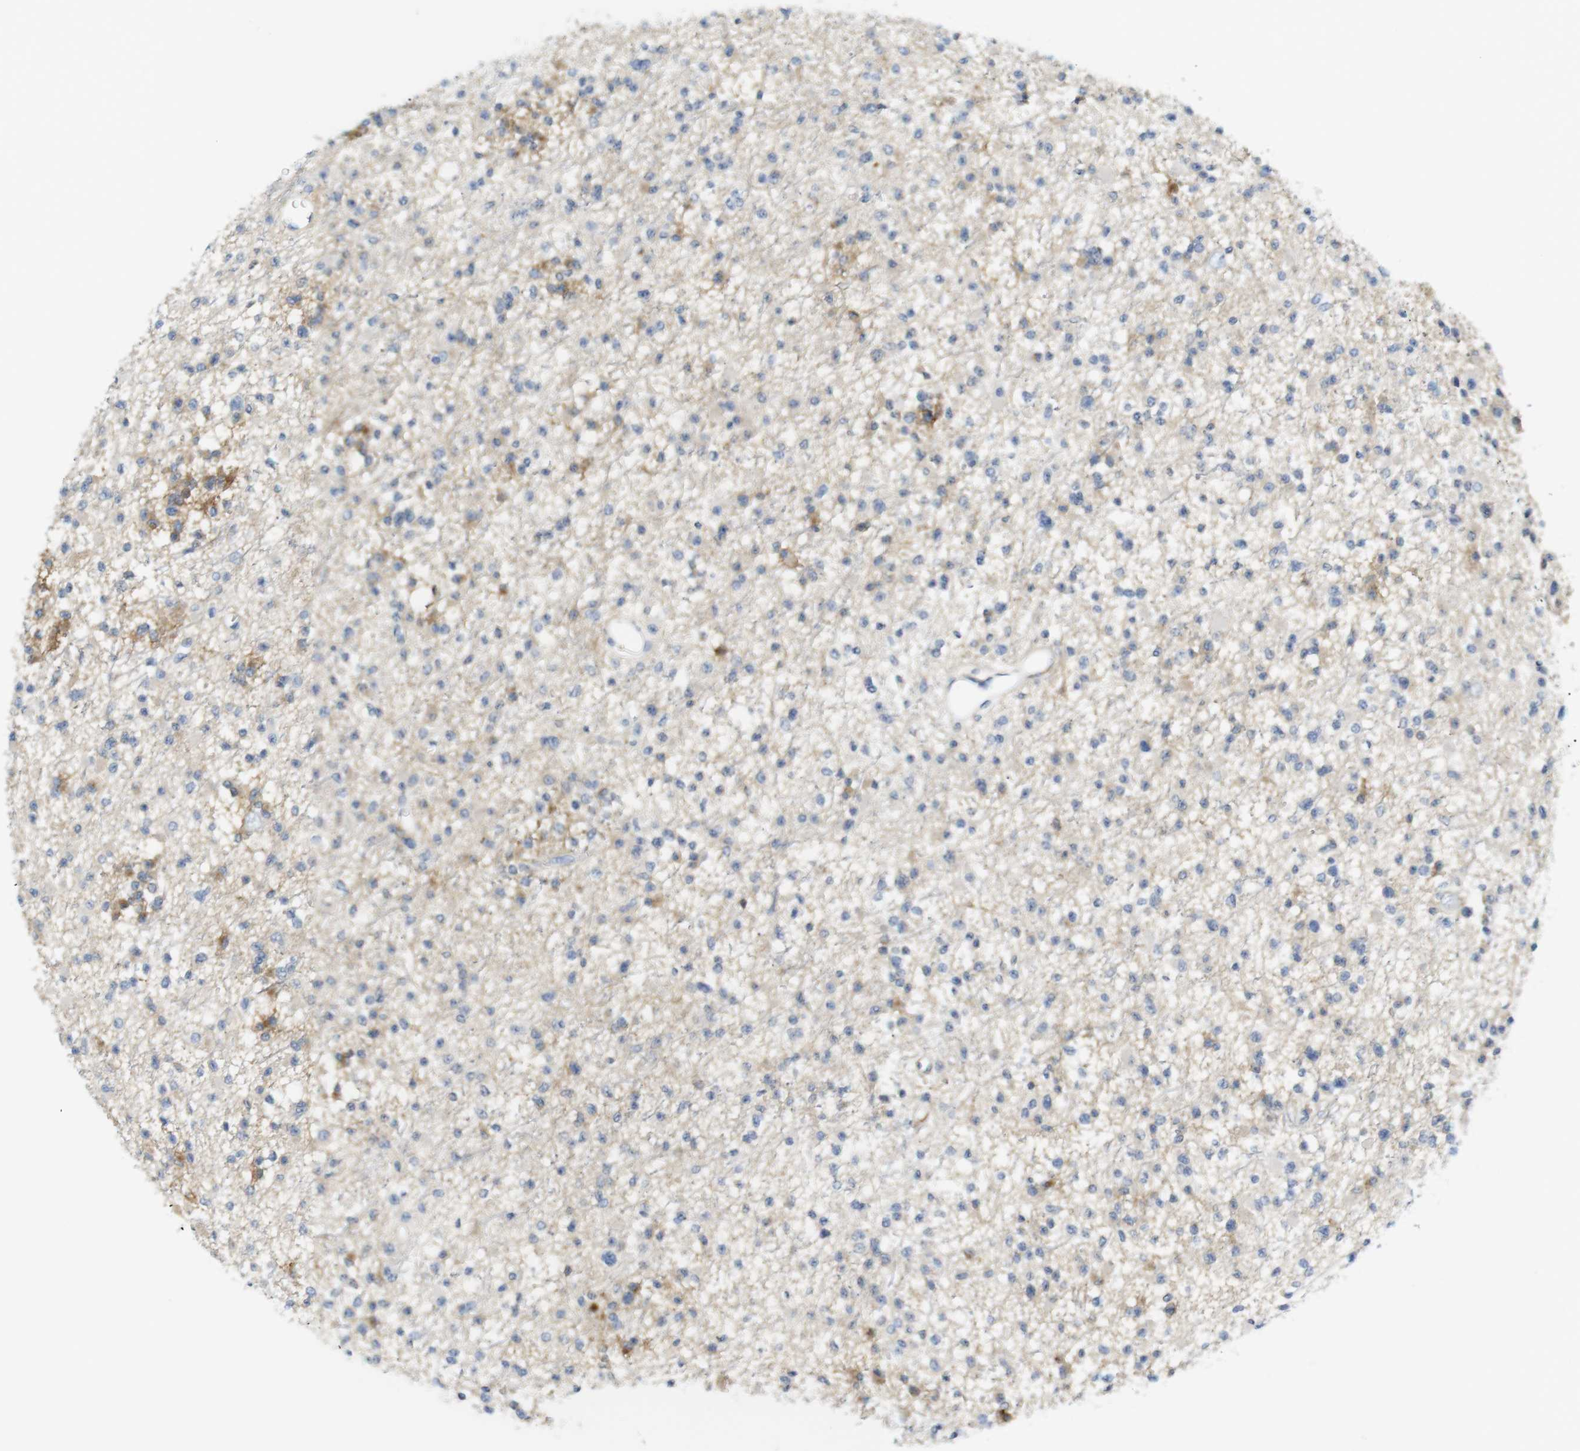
{"staining": {"intensity": "moderate", "quantity": "<25%", "location": "cytoplasmic/membranous"}, "tissue": "glioma", "cell_type": "Tumor cells", "image_type": "cancer", "snomed": [{"axis": "morphology", "description": "Glioma, malignant, Low grade"}, {"axis": "topography", "description": "Brain"}], "caption": "Immunohistochemical staining of human glioma reveals low levels of moderate cytoplasmic/membranous positivity in approximately <25% of tumor cells. The staining was performed using DAB, with brown indicating positive protein expression. Nuclei are stained blue with hematoxylin.", "gene": "F2R", "patient": {"sex": "female", "age": 22}}